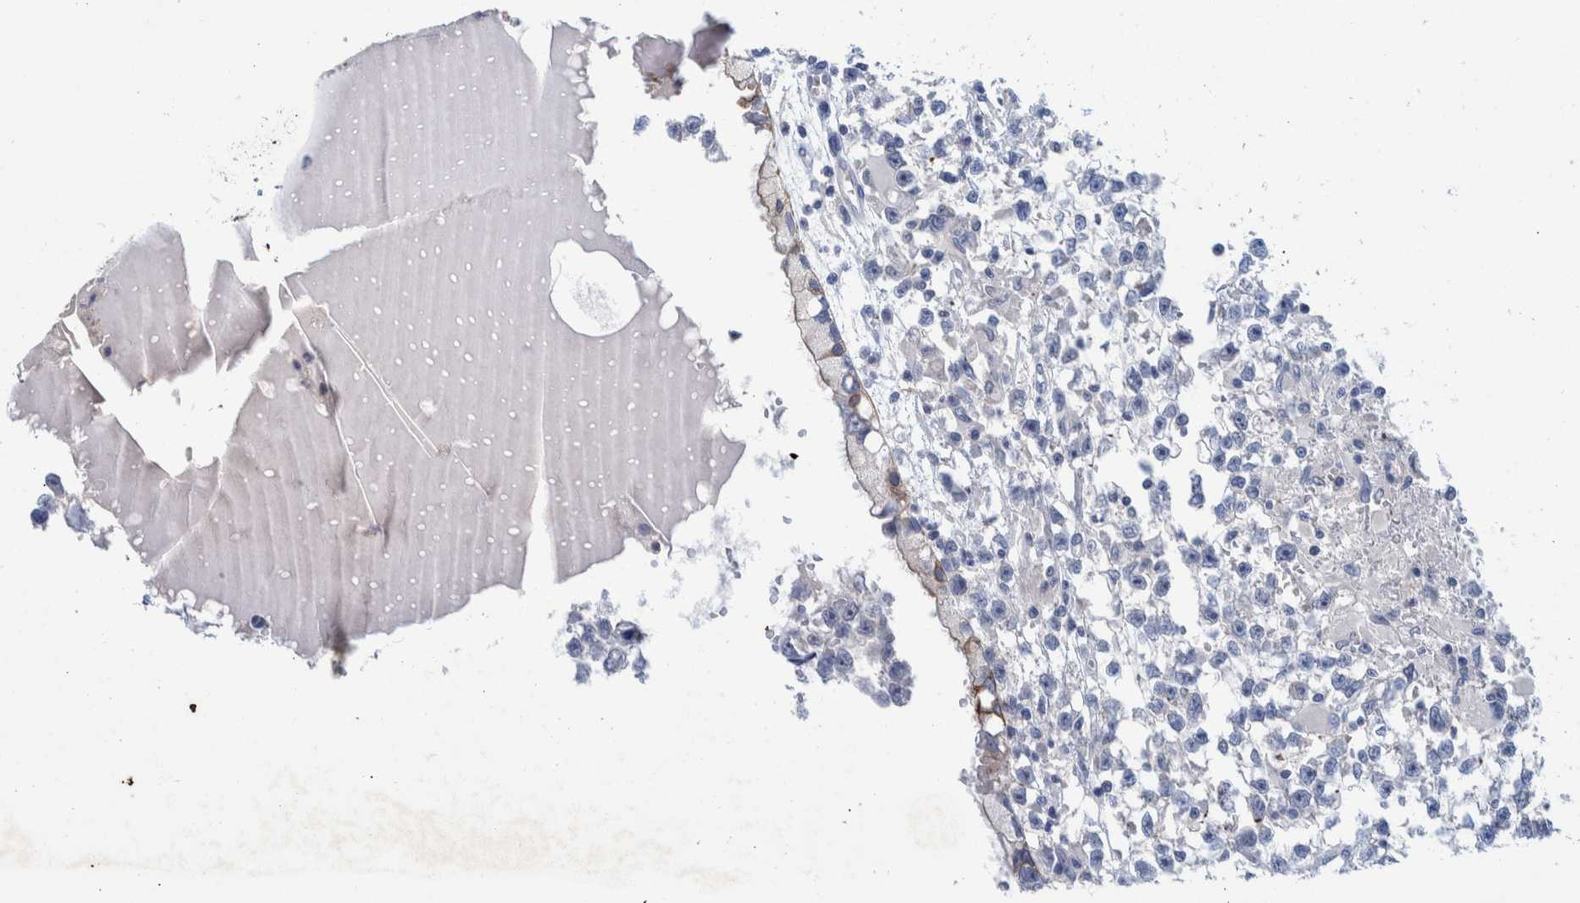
{"staining": {"intensity": "negative", "quantity": "none", "location": "none"}, "tissue": "testis cancer", "cell_type": "Tumor cells", "image_type": "cancer", "snomed": [{"axis": "morphology", "description": "Seminoma, NOS"}, {"axis": "morphology", "description": "Carcinoma, Embryonal, NOS"}, {"axis": "topography", "description": "Testis"}], "caption": "Tumor cells are negative for protein expression in human testis cancer (embryonal carcinoma). (Stains: DAB immunohistochemistry with hematoxylin counter stain, Microscopy: brightfield microscopy at high magnification).", "gene": "MKS1", "patient": {"sex": "male", "age": 51}}